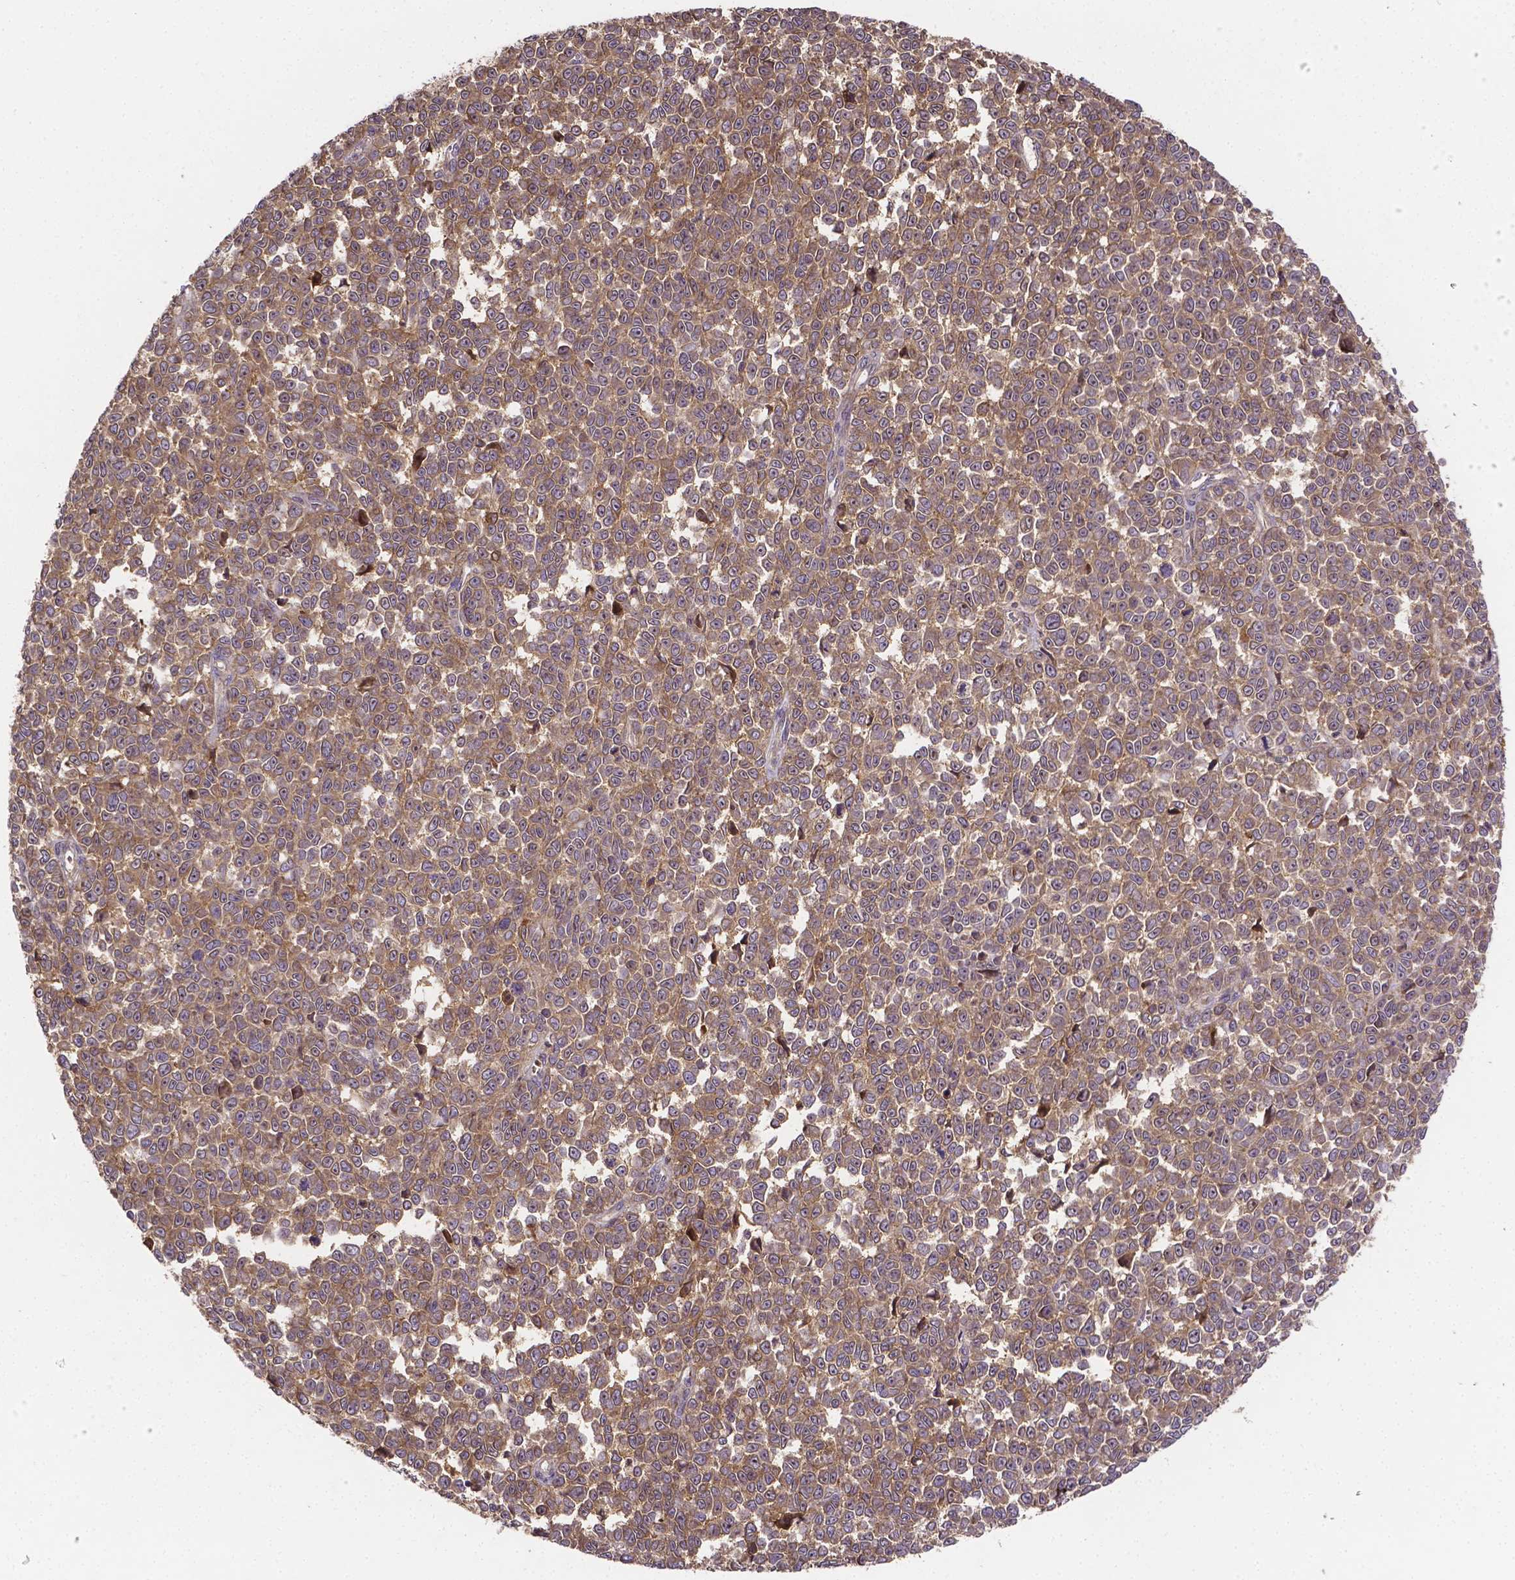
{"staining": {"intensity": "weak", "quantity": ">75%", "location": "cytoplasmic/membranous"}, "tissue": "melanoma", "cell_type": "Tumor cells", "image_type": "cancer", "snomed": [{"axis": "morphology", "description": "Malignant melanoma, NOS"}, {"axis": "topography", "description": "Skin"}], "caption": "Immunohistochemical staining of malignant melanoma shows low levels of weak cytoplasmic/membranous protein expression in about >75% of tumor cells.", "gene": "RNF123", "patient": {"sex": "female", "age": 95}}